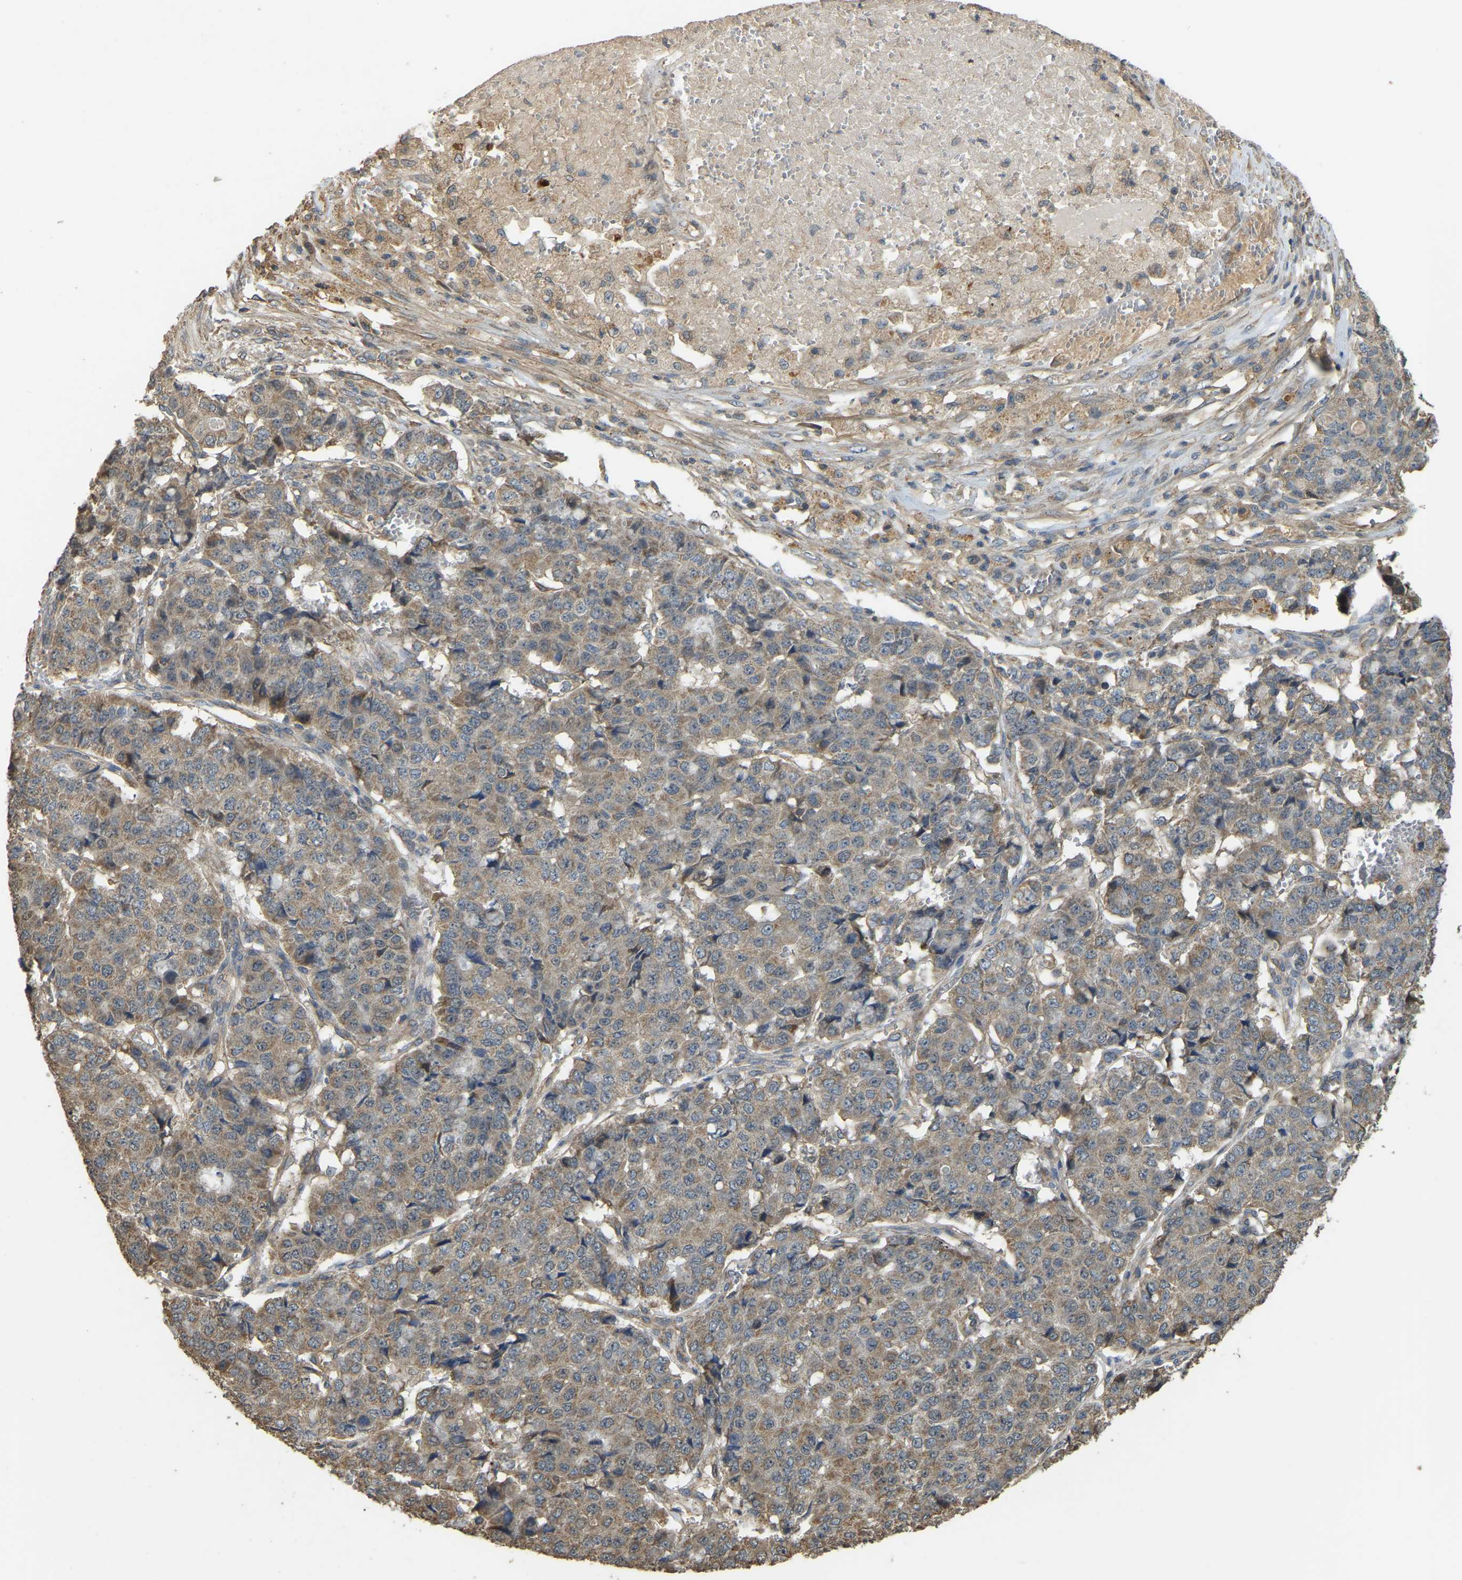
{"staining": {"intensity": "moderate", "quantity": ">75%", "location": "cytoplasmic/membranous"}, "tissue": "pancreatic cancer", "cell_type": "Tumor cells", "image_type": "cancer", "snomed": [{"axis": "morphology", "description": "Adenocarcinoma, NOS"}, {"axis": "topography", "description": "Pancreas"}], "caption": "Moderate cytoplasmic/membranous expression for a protein is identified in approximately >75% of tumor cells of pancreatic cancer using immunohistochemistry (IHC).", "gene": "GNG2", "patient": {"sex": "male", "age": 50}}